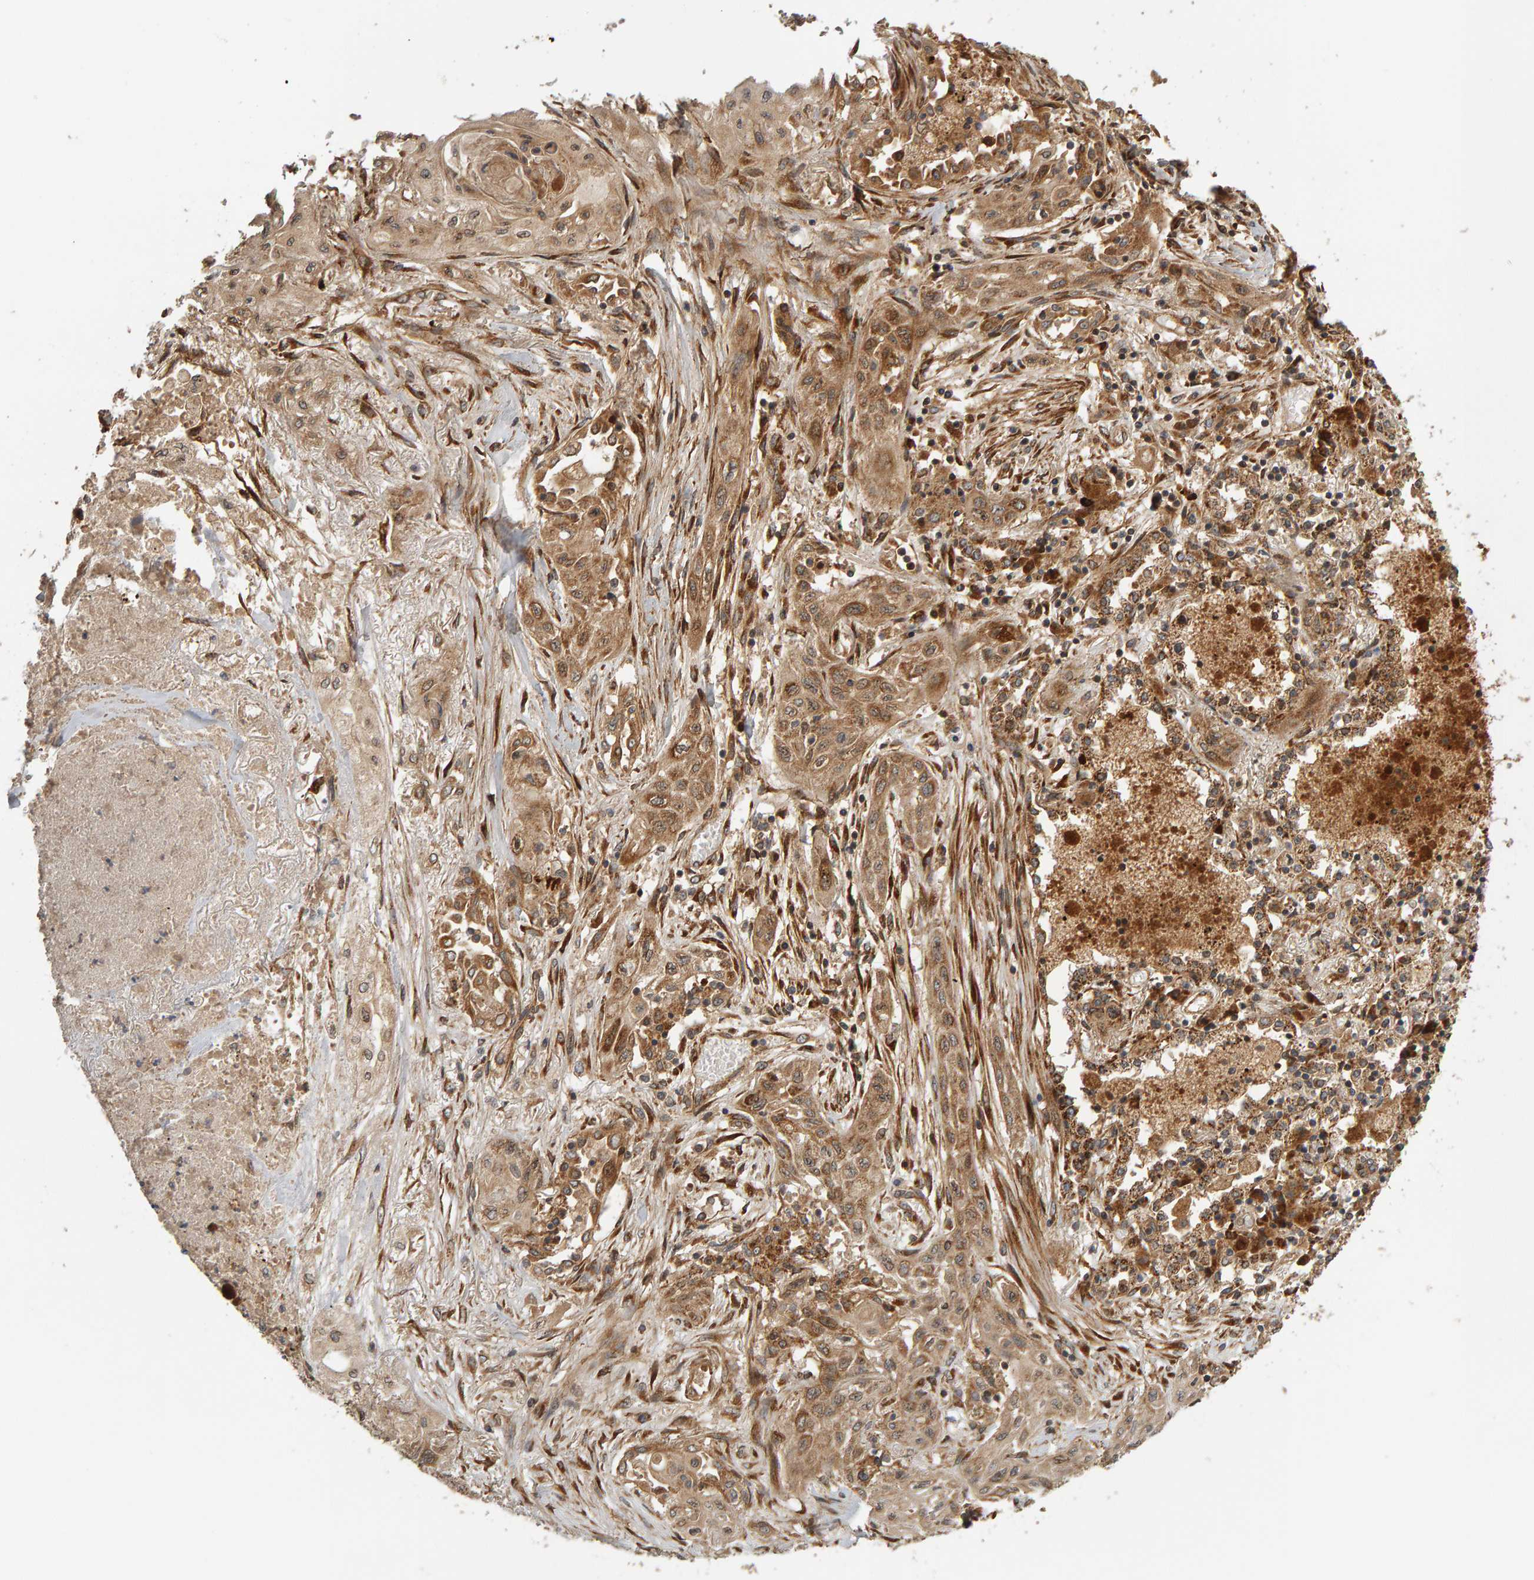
{"staining": {"intensity": "moderate", "quantity": ">75%", "location": "cytoplasmic/membranous"}, "tissue": "lung cancer", "cell_type": "Tumor cells", "image_type": "cancer", "snomed": [{"axis": "morphology", "description": "Squamous cell carcinoma, NOS"}, {"axis": "topography", "description": "Lung"}], "caption": "Lung cancer (squamous cell carcinoma) was stained to show a protein in brown. There is medium levels of moderate cytoplasmic/membranous staining in about >75% of tumor cells. The protein of interest is shown in brown color, while the nuclei are stained blue.", "gene": "ZFAND1", "patient": {"sex": "female", "age": 47}}